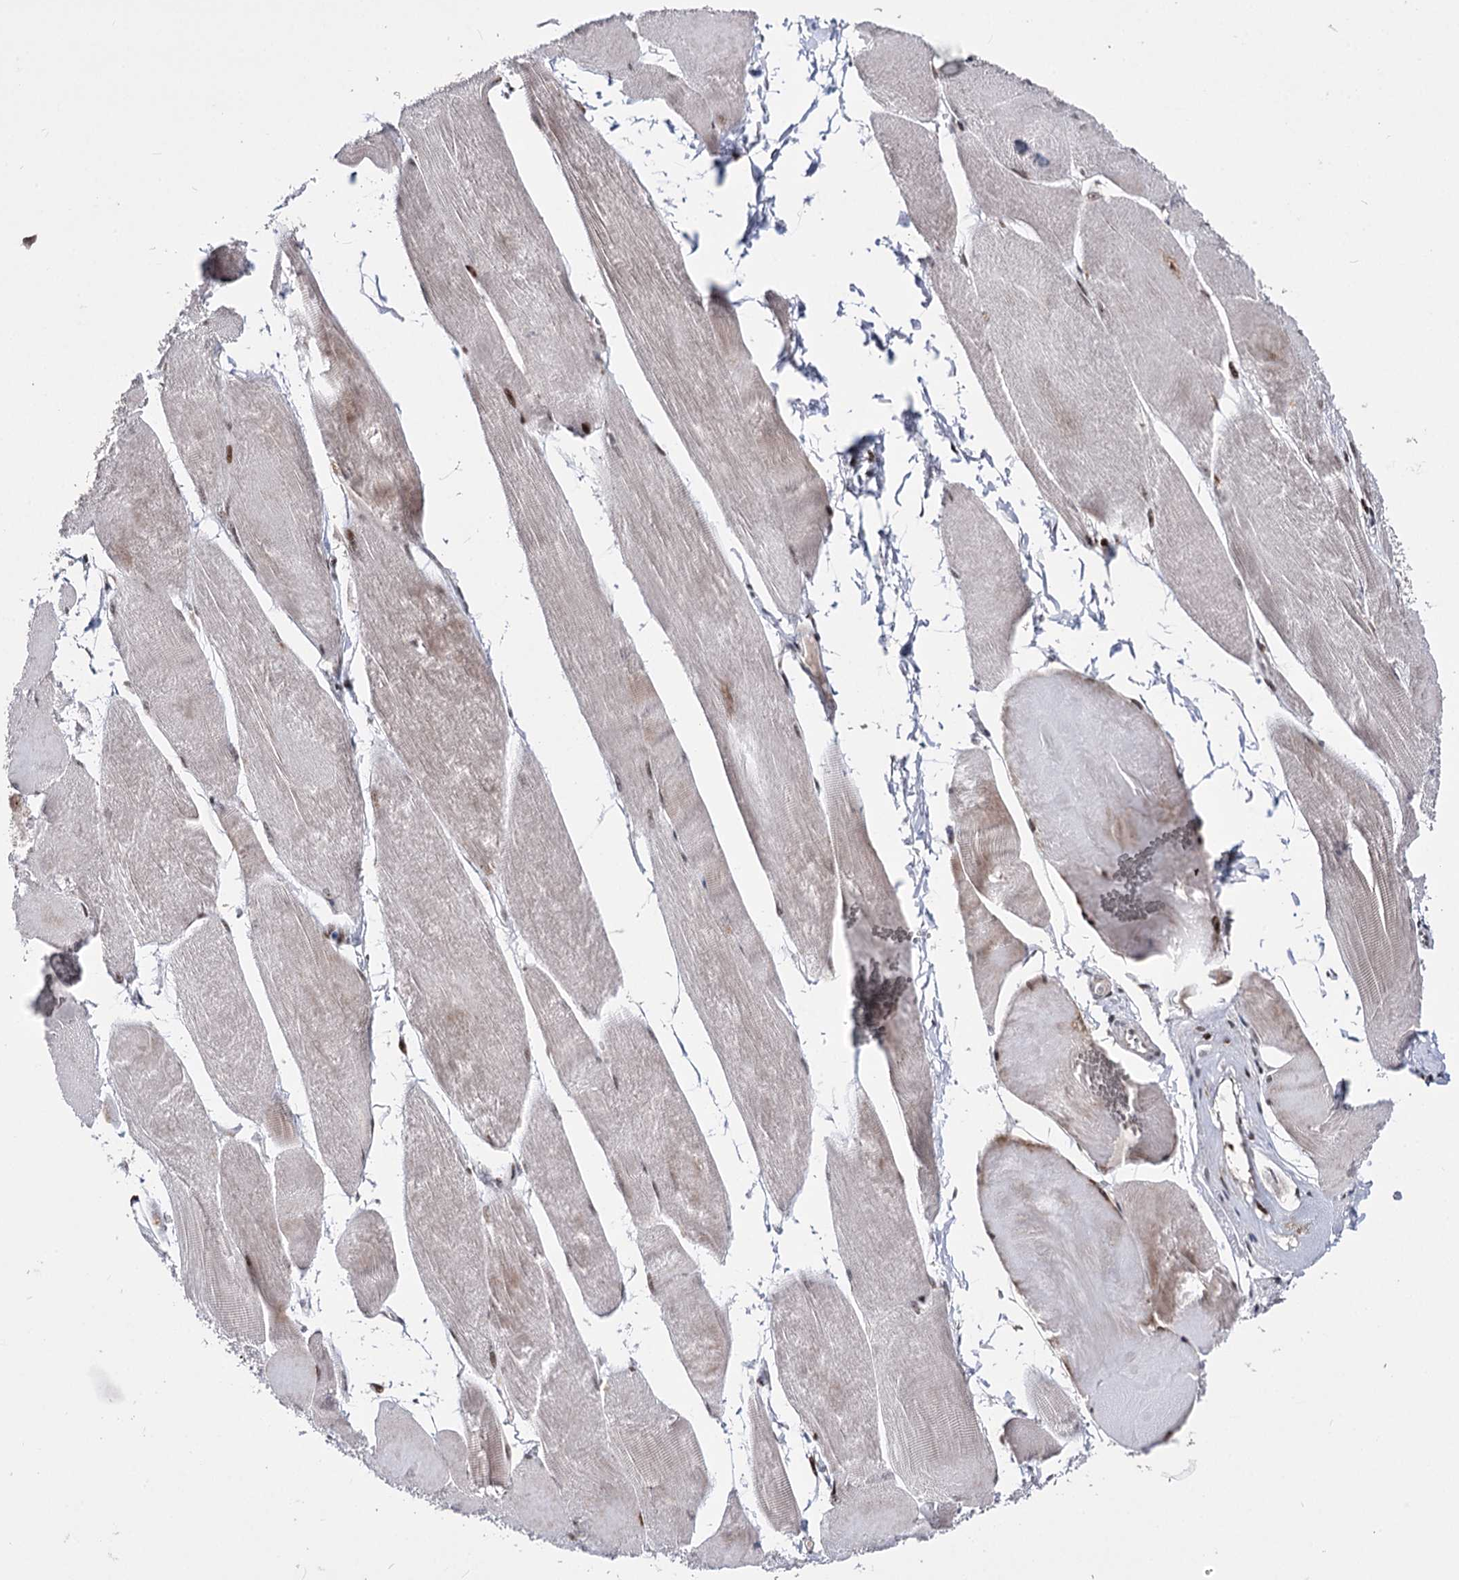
{"staining": {"intensity": "weak", "quantity": "25%-75%", "location": "cytoplasmic/membranous,nuclear"}, "tissue": "skeletal muscle", "cell_type": "Myocytes", "image_type": "normal", "snomed": [{"axis": "morphology", "description": "Normal tissue, NOS"}, {"axis": "morphology", "description": "Basal cell carcinoma"}, {"axis": "topography", "description": "Skeletal muscle"}], "caption": "Myocytes reveal weak cytoplasmic/membranous,nuclear staining in about 25%-75% of cells in benign skeletal muscle. The staining was performed using DAB (3,3'-diaminobenzidine) to visualize the protein expression in brown, while the nuclei were stained in blue with hematoxylin (Magnification: 20x).", "gene": "STOX1", "patient": {"sex": "female", "age": 64}}